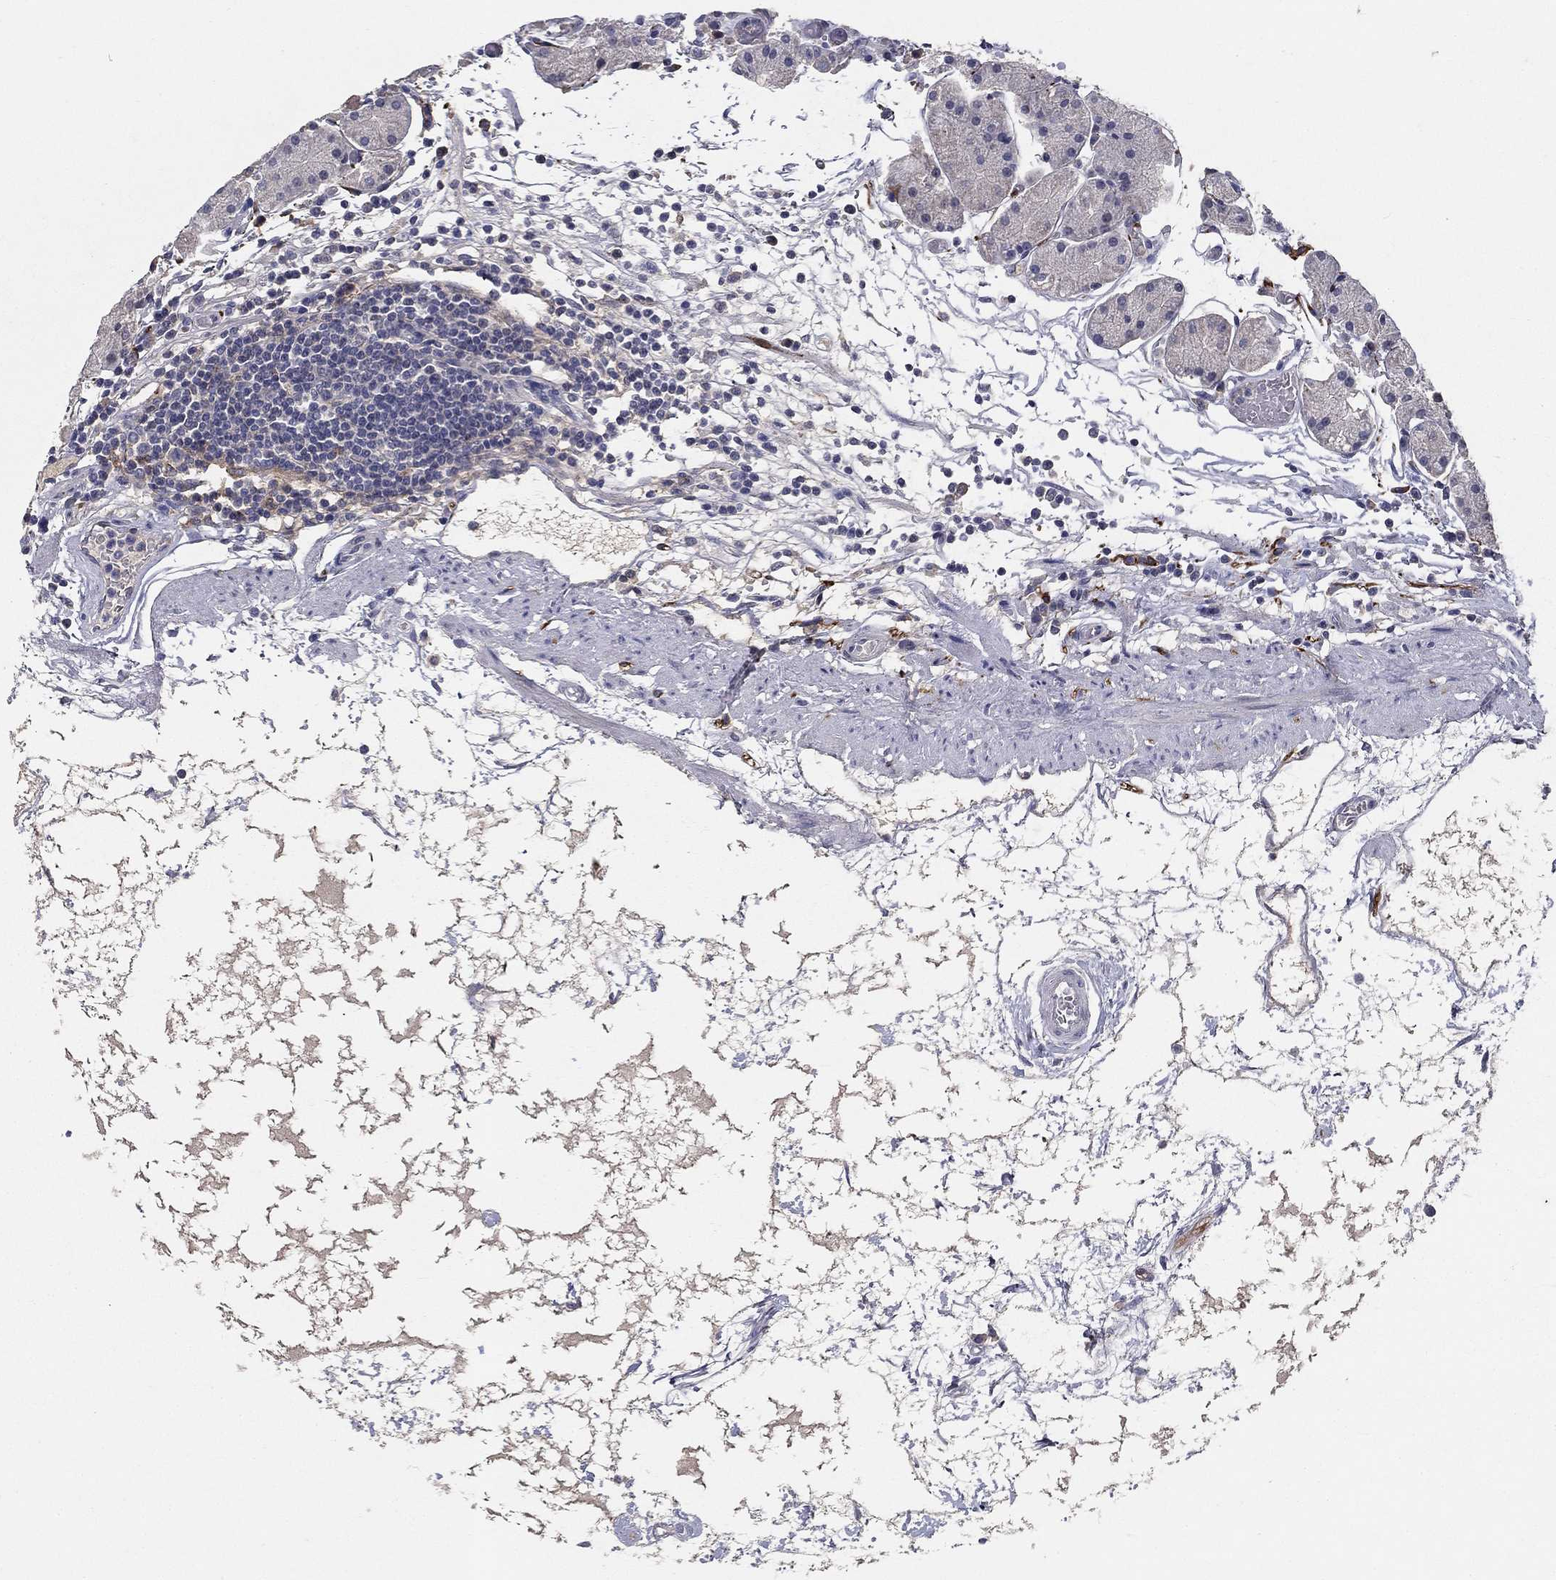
{"staining": {"intensity": "negative", "quantity": "none", "location": "none"}, "tissue": "stomach", "cell_type": "Glandular cells", "image_type": "normal", "snomed": [{"axis": "morphology", "description": "Normal tissue, NOS"}, {"axis": "topography", "description": "Stomach"}], "caption": "The immunohistochemistry (IHC) histopathology image has no significant positivity in glandular cells of stomach. The staining was performed using DAB (3,3'-diaminobenzidine) to visualize the protein expression in brown, while the nuclei were stained in blue with hematoxylin (Magnification: 20x).", "gene": "CD274", "patient": {"sex": "male", "age": 54}}